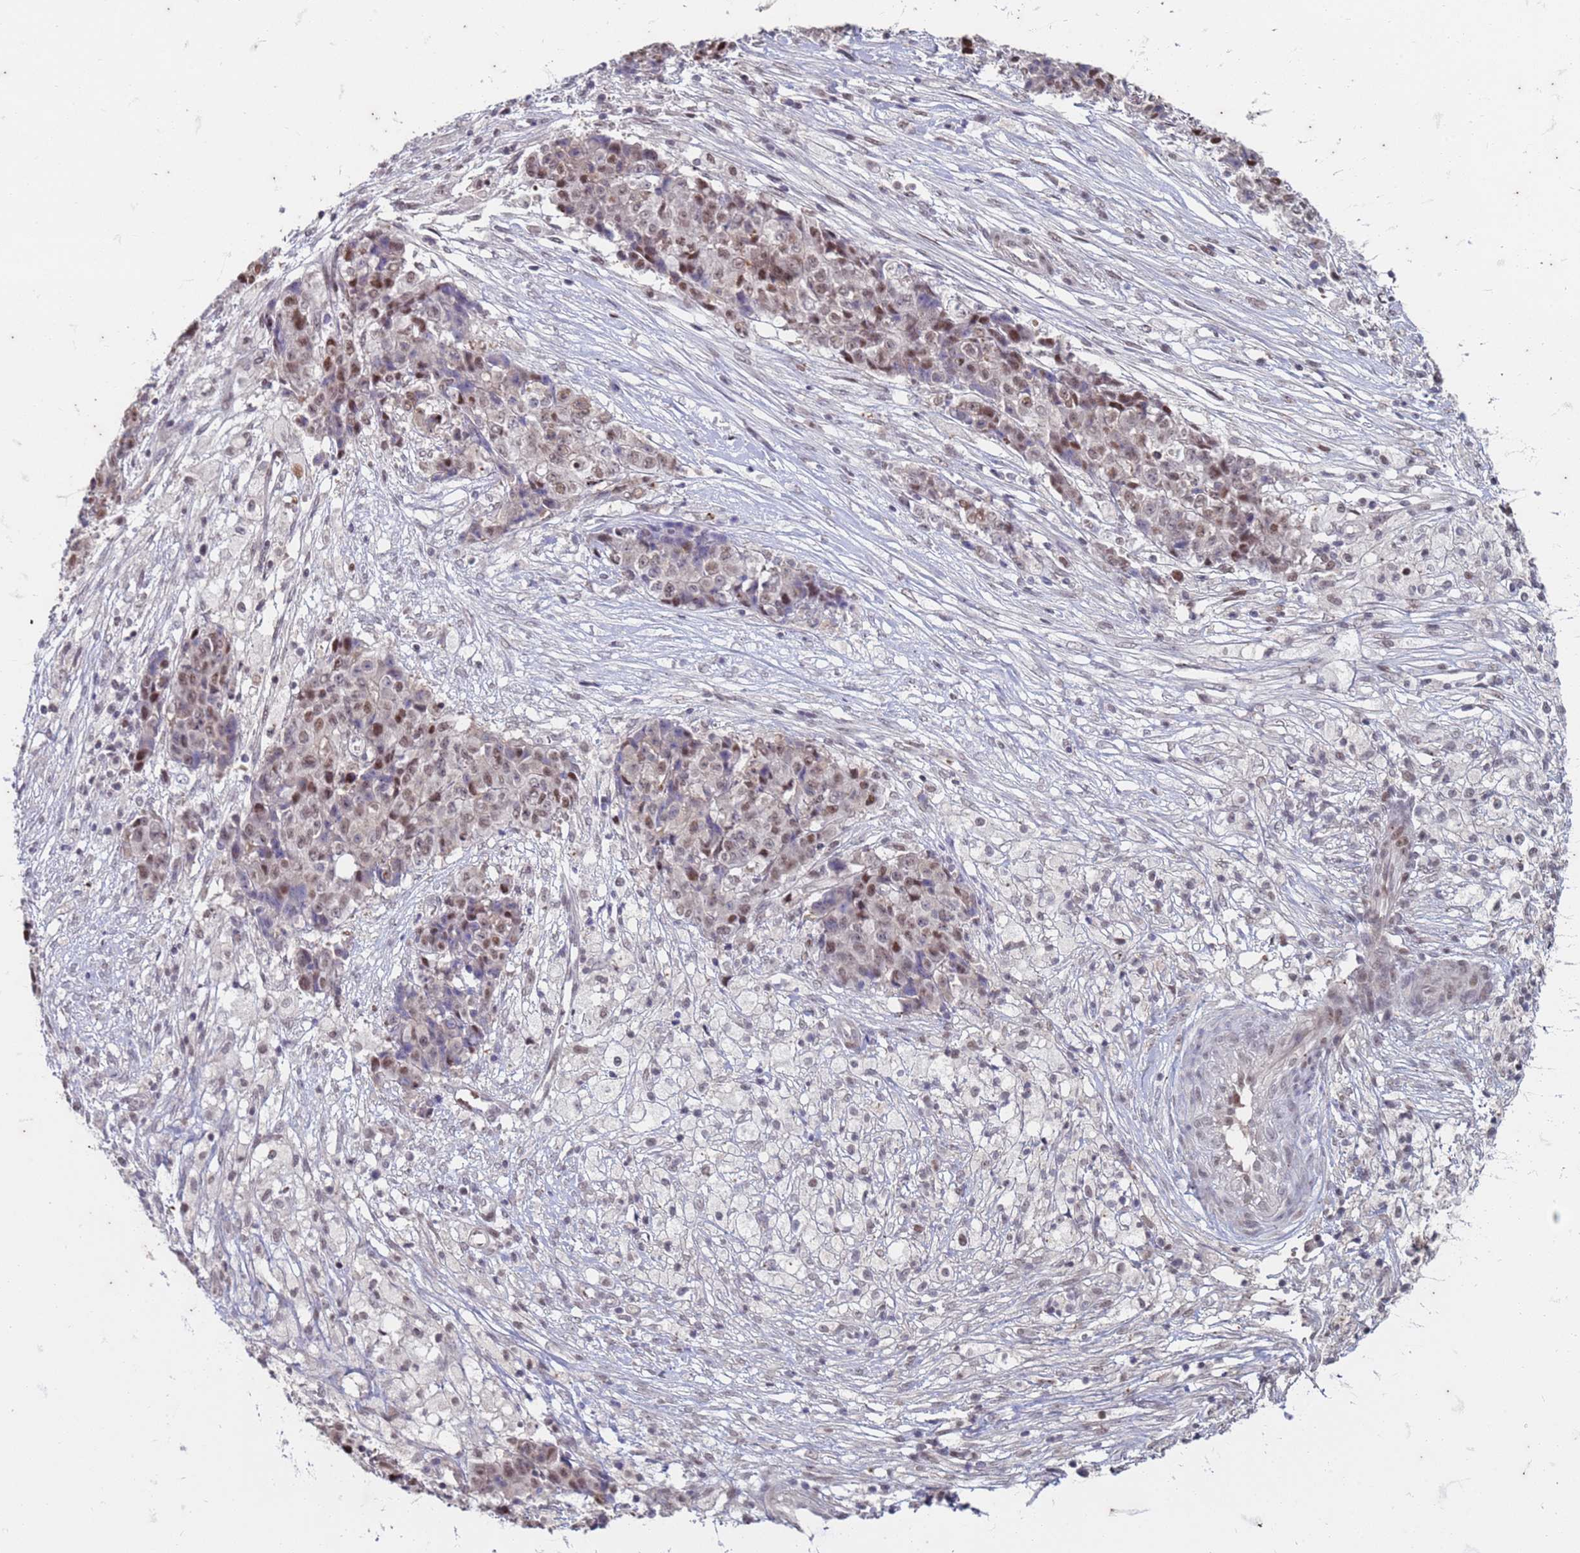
{"staining": {"intensity": "moderate", "quantity": ">75%", "location": "nuclear"}, "tissue": "ovarian cancer", "cell_type": "Tumor cells", "image_type": "cancer", "snomed": [{"axis": "morphology", "description": "Carcinoma, endometroid"}, {"axis": "topography", "description": "Ovary"}], "caption": "High-power microscopy captured an IHC photomicrograph of ovarian cancer, revealing moderate nuclear expression in about >75% of tumor cells.", "gene": "TRMT6", "patient": {"sex": "female", "age": 42}}